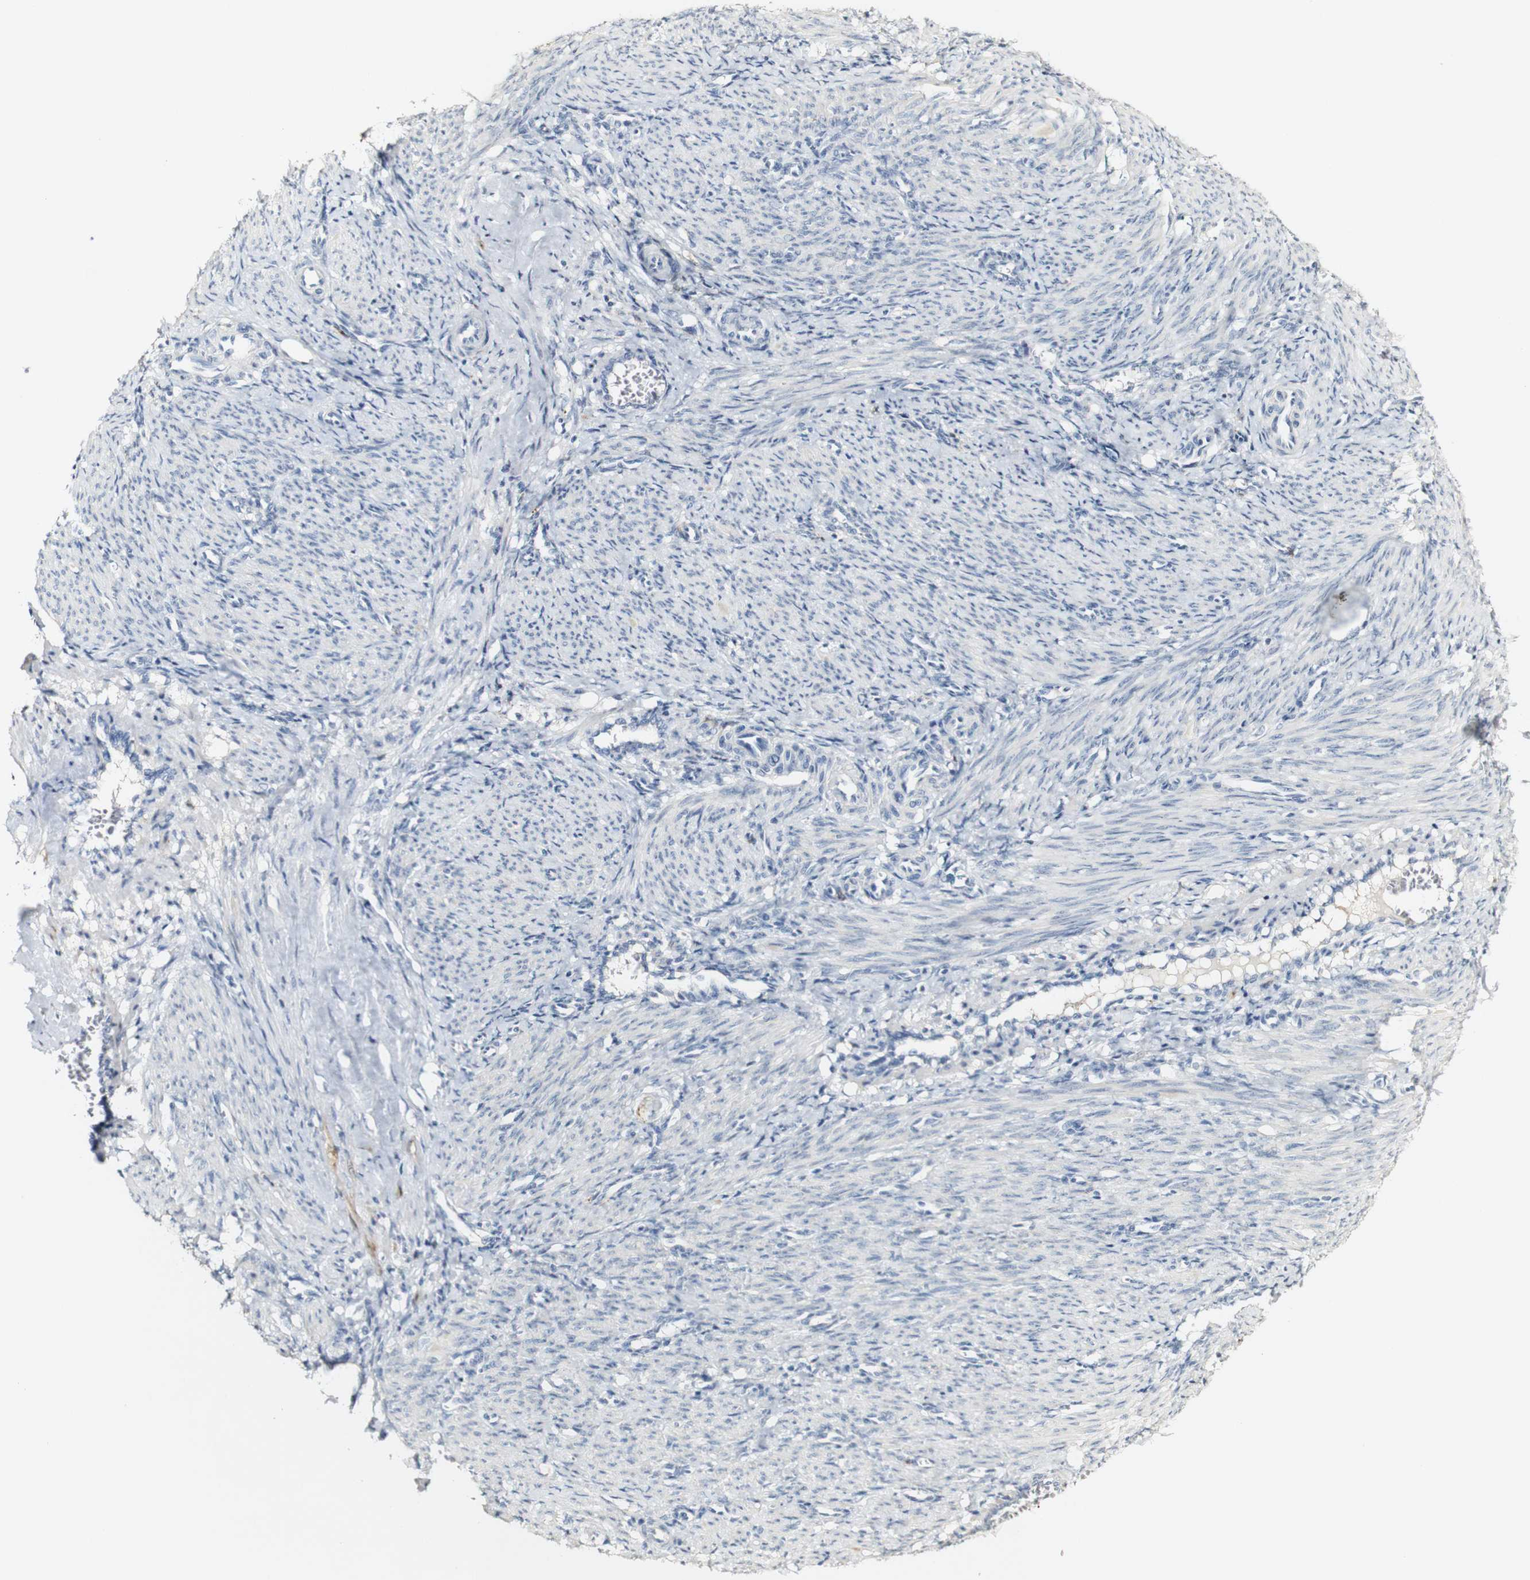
{"staining": {"intensity": "negative", "quantity": "none", "location": "none"}, "tissue": "smooth muscle", "cell_type": "Smooth muscle cells", "image_type": "normal", "snomed": [{"axis": "morphology", "description": "Normal tissue, NOS"}, {"axis": "topography", "description": "Endometrium"}], "caption": "A photomicrograph of smooth muscle stained for a protein exhibits no brown staining in smooth muscle cells. (DAB (3,3'-diaminobenzidine) immunohistochemistry (IHC) with hematoxylin counter stain).", "gene": "FMO3", "patient": {"sex": "female", "age": 33}}